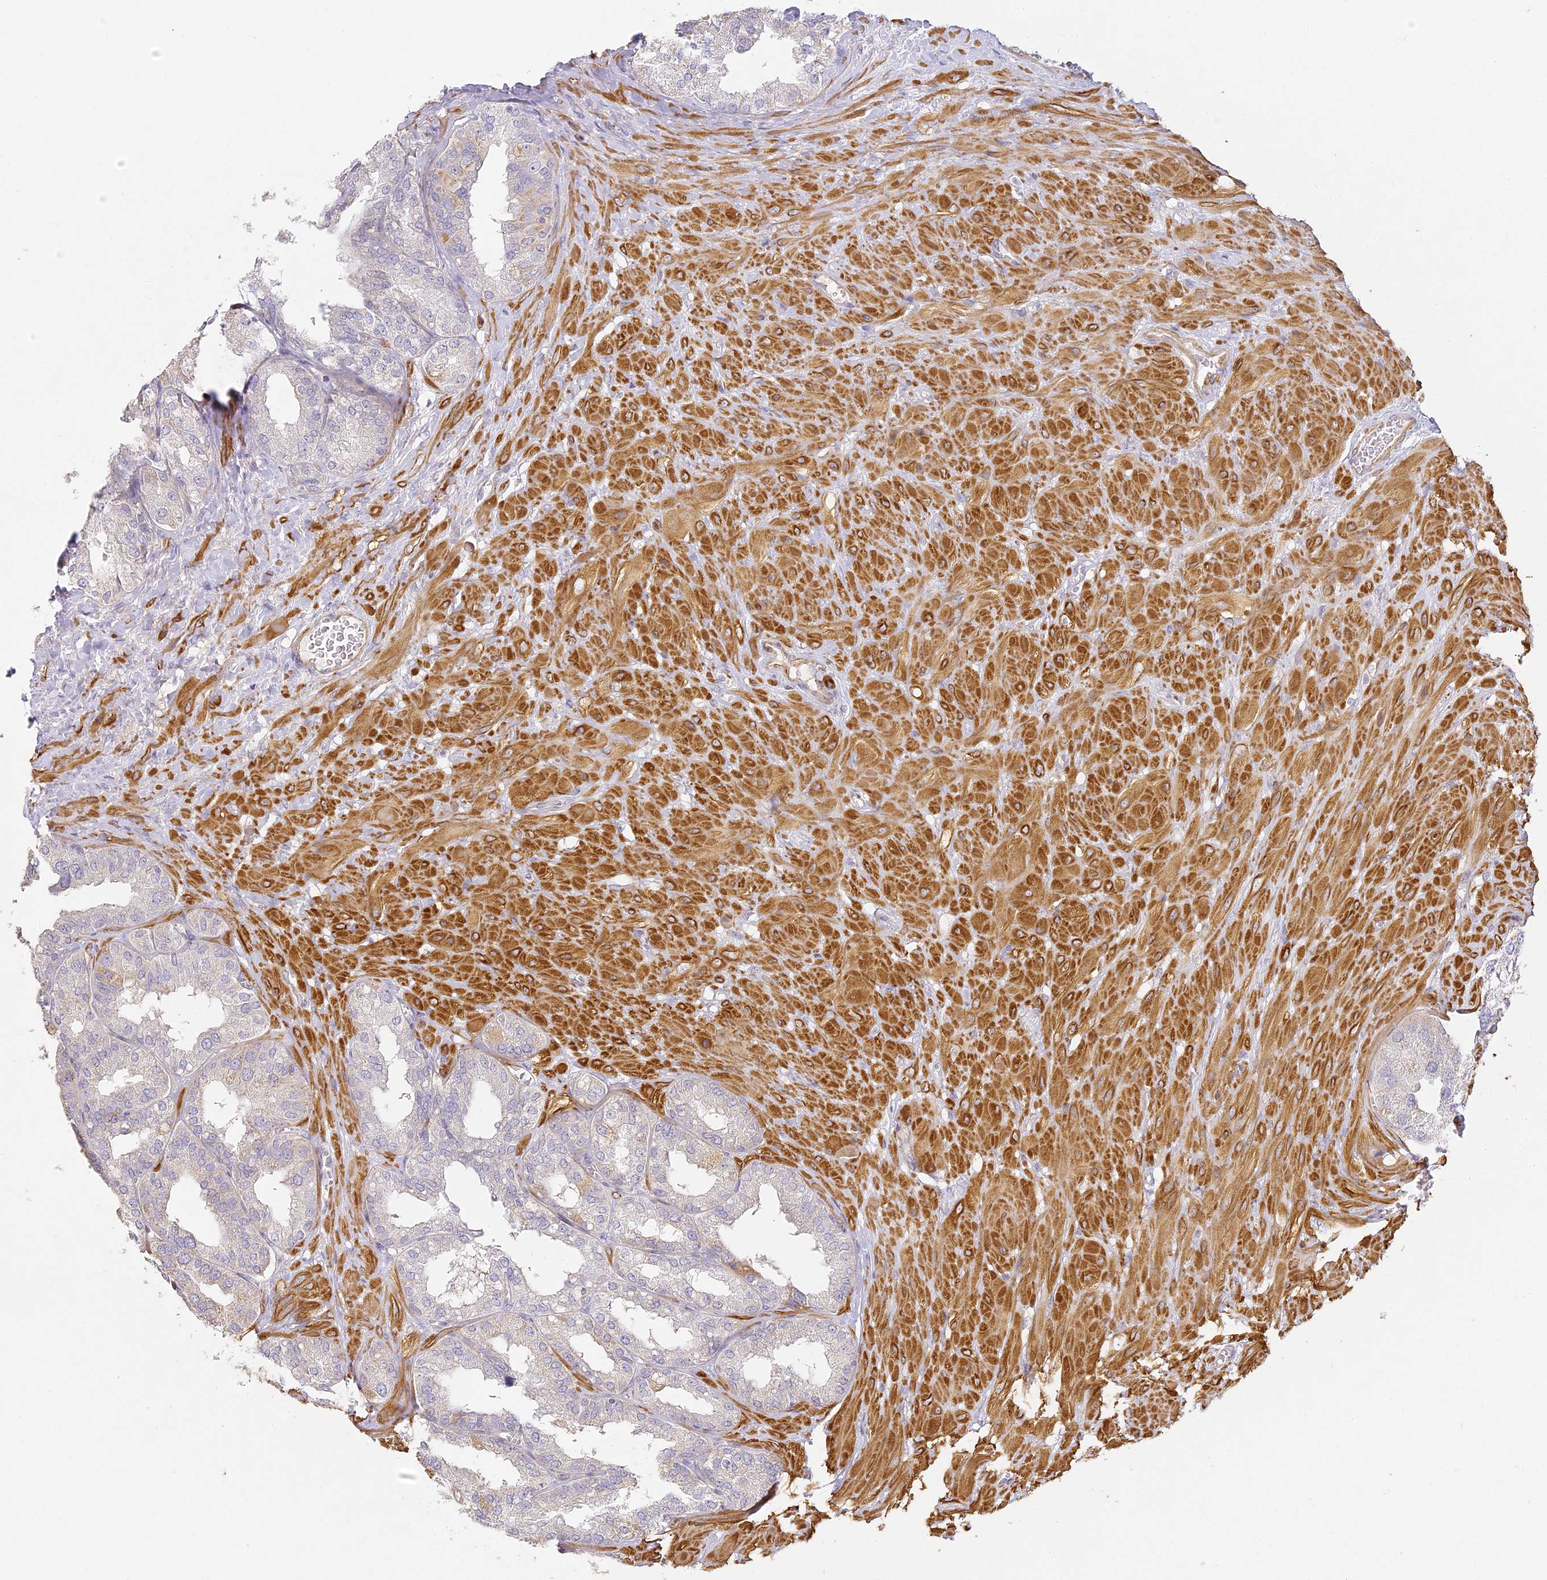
{"staining": {"intensity": "negative", "quantity": "none", "location": "none"}, "tissue": "seminal vesicle", "cell_type": "Glandular cells", "image_type": "normal", "snomed": [{"axis": "morphology", "description": "Normal tissue, NOS"}, {"axis": "topography", "description": "Prostate"}, {"axis": "topography", "description": "Seminal veicle"}], "caption": "Immunohistochemical staining of normal human seminal vesicle exhibits no significant positivity in glandular cells.", "gene": "MED28", "patient": {"sex": "male", "age": 51}}